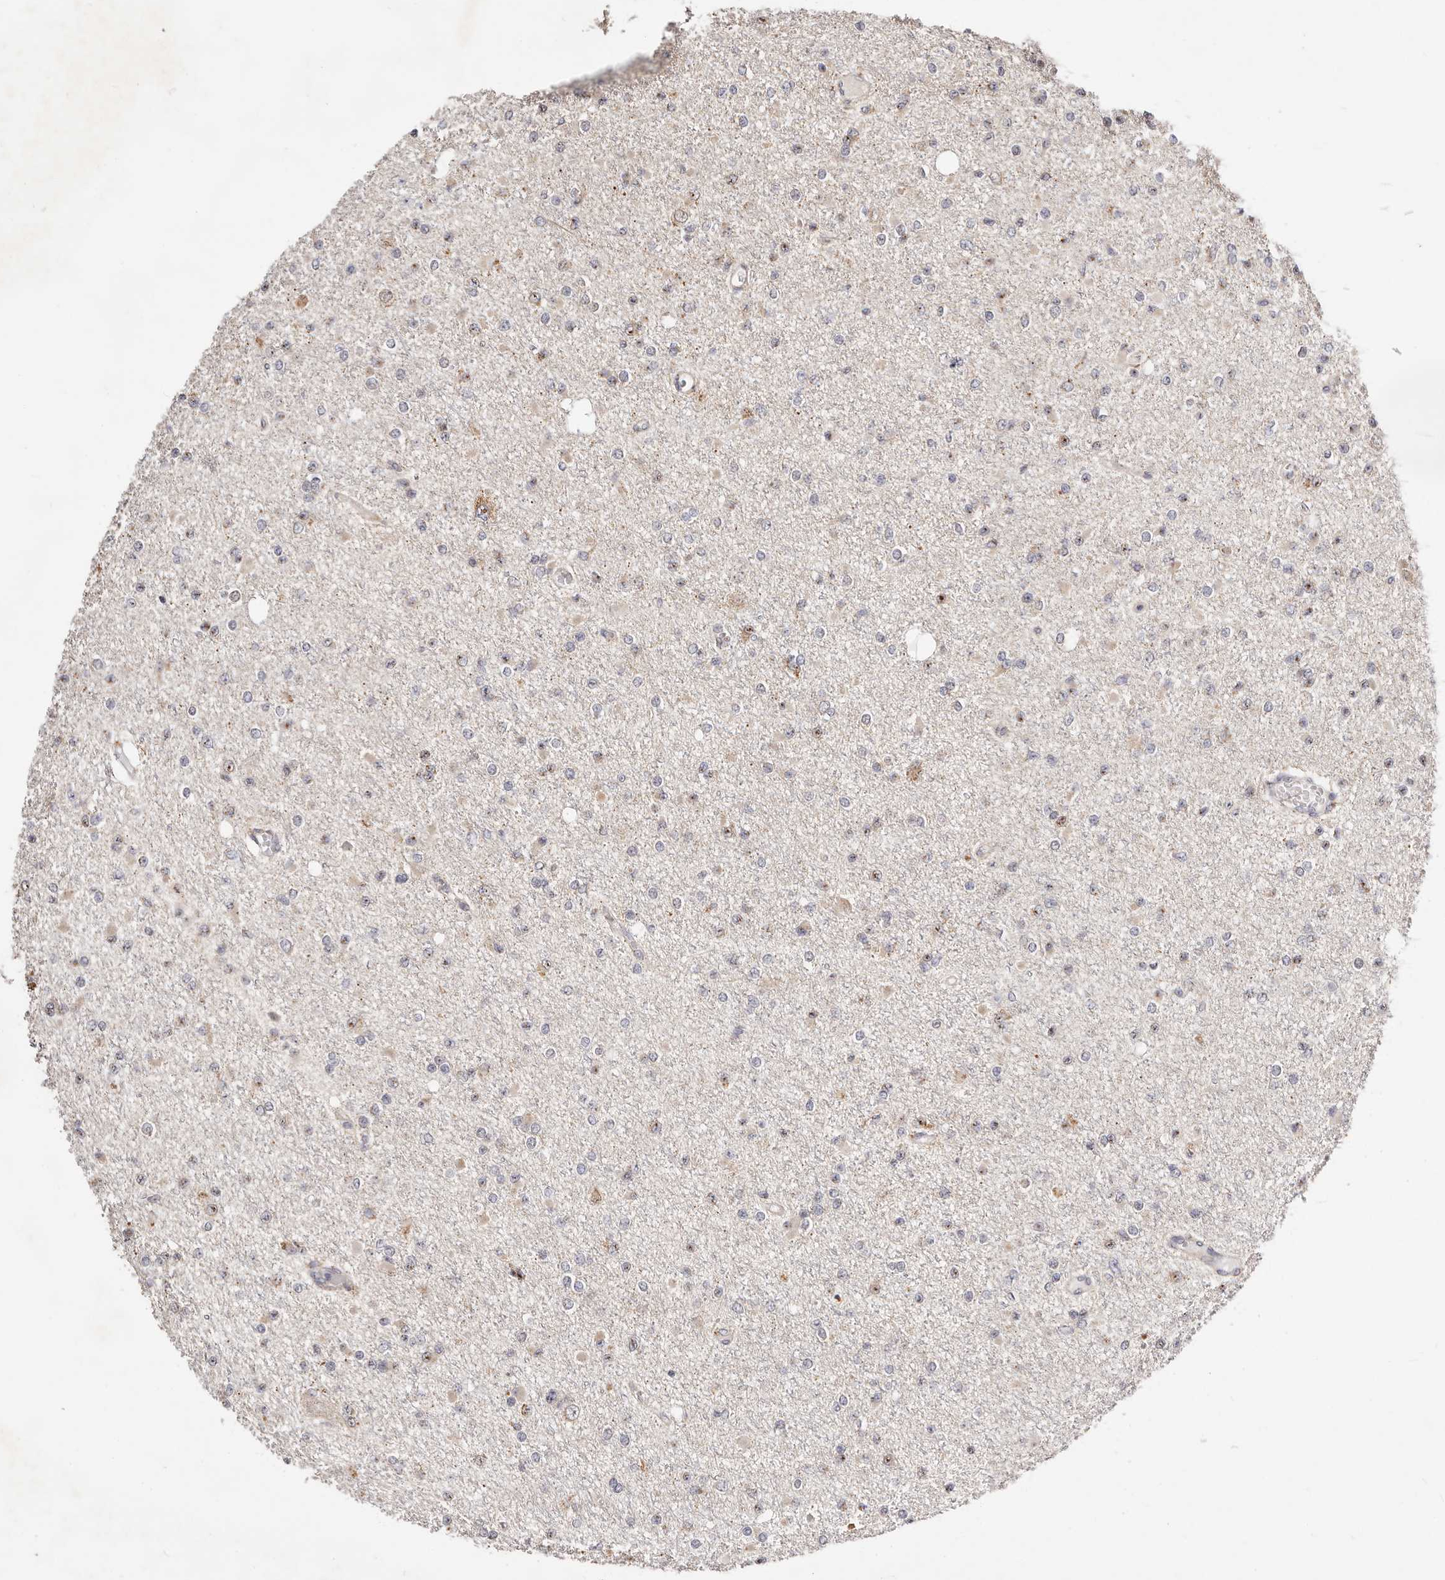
{"staining": {"intensity": "weak", "quantity": "<25%", "location": "cytoplasmic/membranous"}, "tissue": "glioma", "cell_type": "Tumor cells", "image_type": "cancer", "snomed": [{"axis": "morphology", "description": "Glioma, malignant, Low grade"}, {"axis": "topography", "description": "Brain"}], "caption": "The micrograph reveals no significant staining in tumor cells of glioma.", "gene": "USP33", "patient": {"sex": "female", "age": 22}}